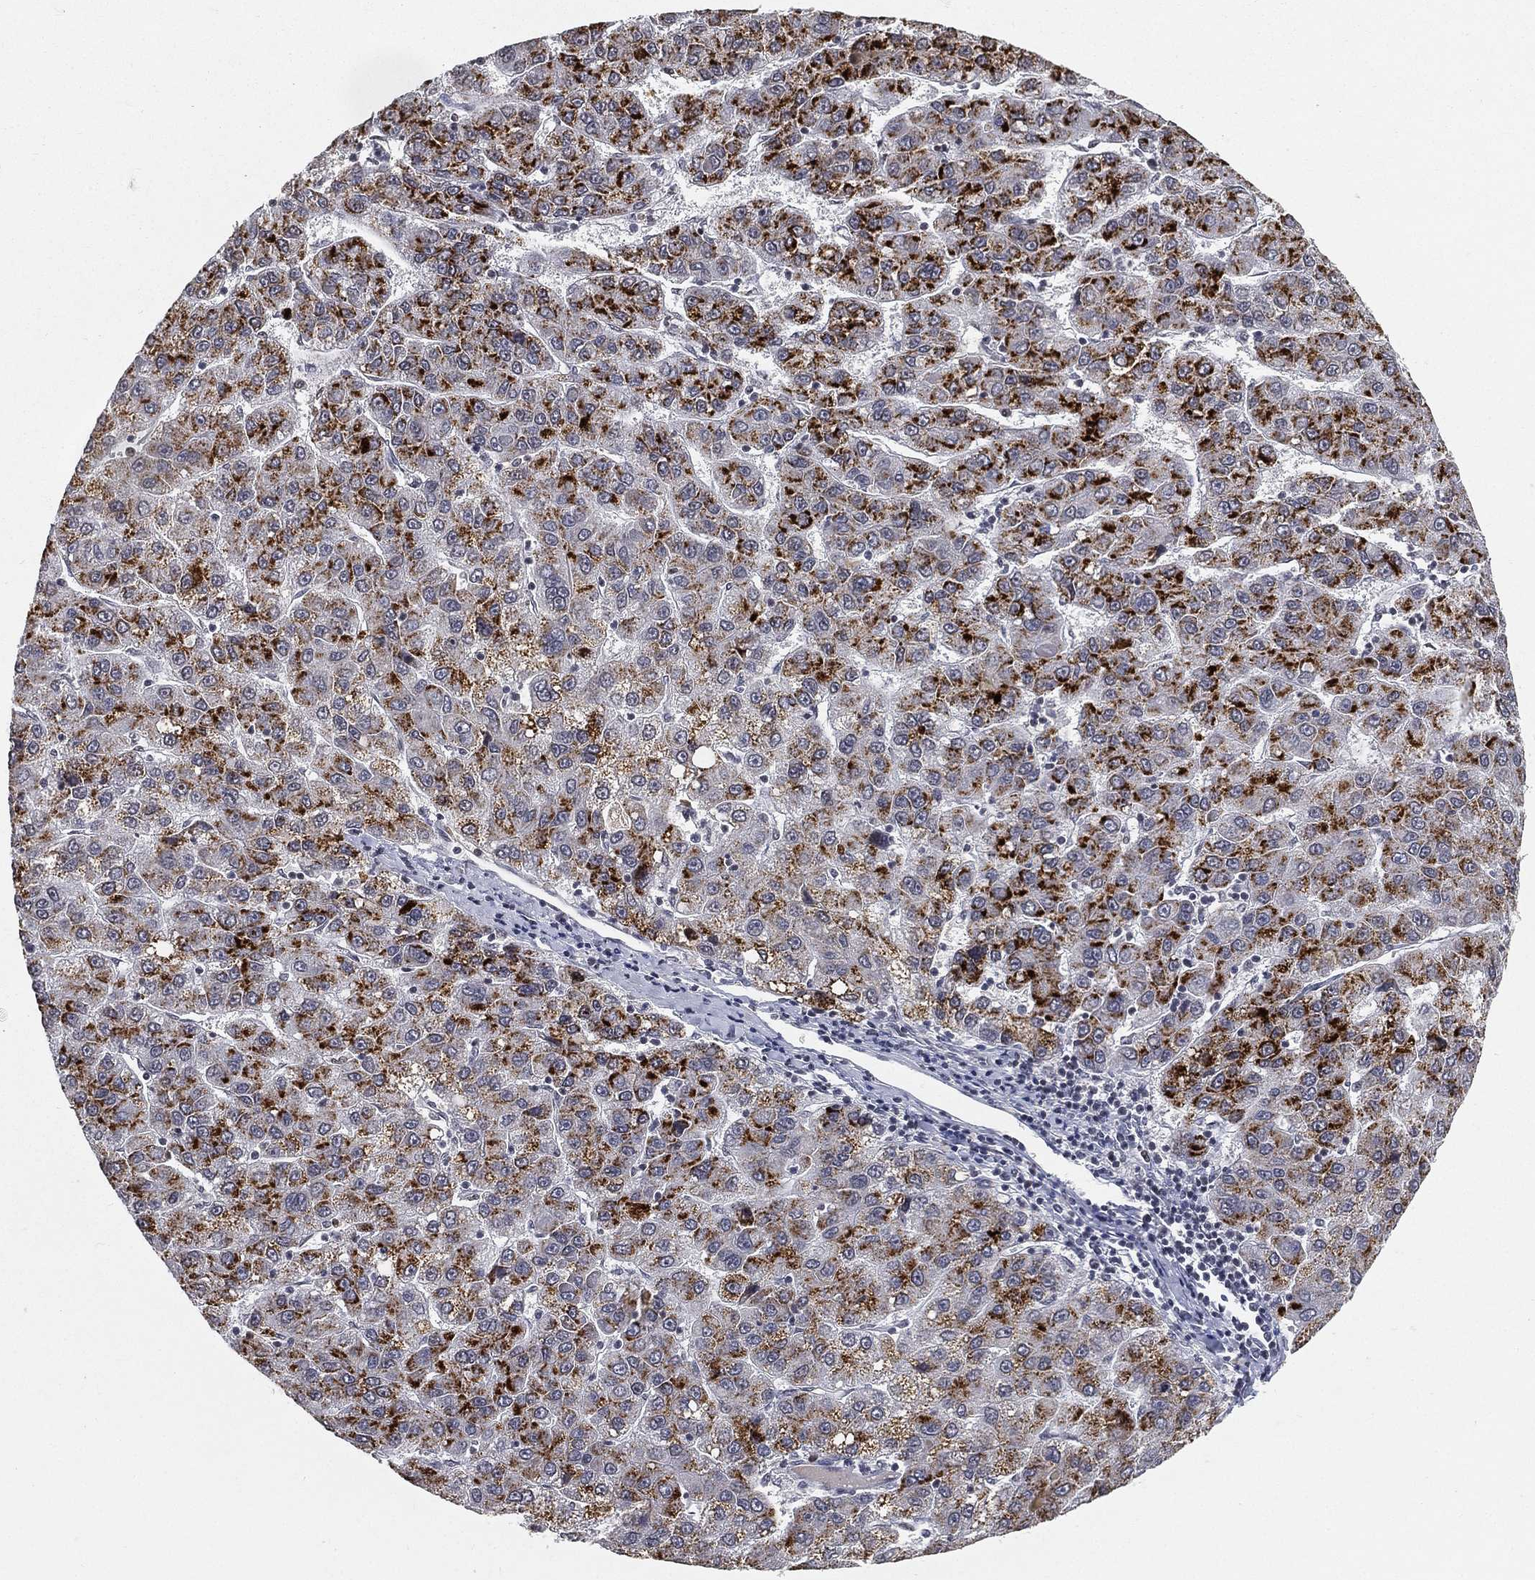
{"staining": {"intensity": "strong", "quantity": "25%-75%", "location": "cytoplasmic/membranous"}, "tissue": "liver cancer", "cell_type": "Tumor cells", "image_type": "cancer", "snomed": [{"axis": "morphology", "description": "Carcinoma, Hepatocellular, NOS"}, {"axis": "topography", "description": "Liver"}], "caption": "Immunohistochemical staining of liver cancer reveals high levels of strong cytoplasmic/membranous protein positivity in approximately 25%-75% of tumor cells. (DAB = brown stain, brightfield microscopy at high magnification).", "gene": "ARG1", "patient": {"sex": "female", "age": 82}}